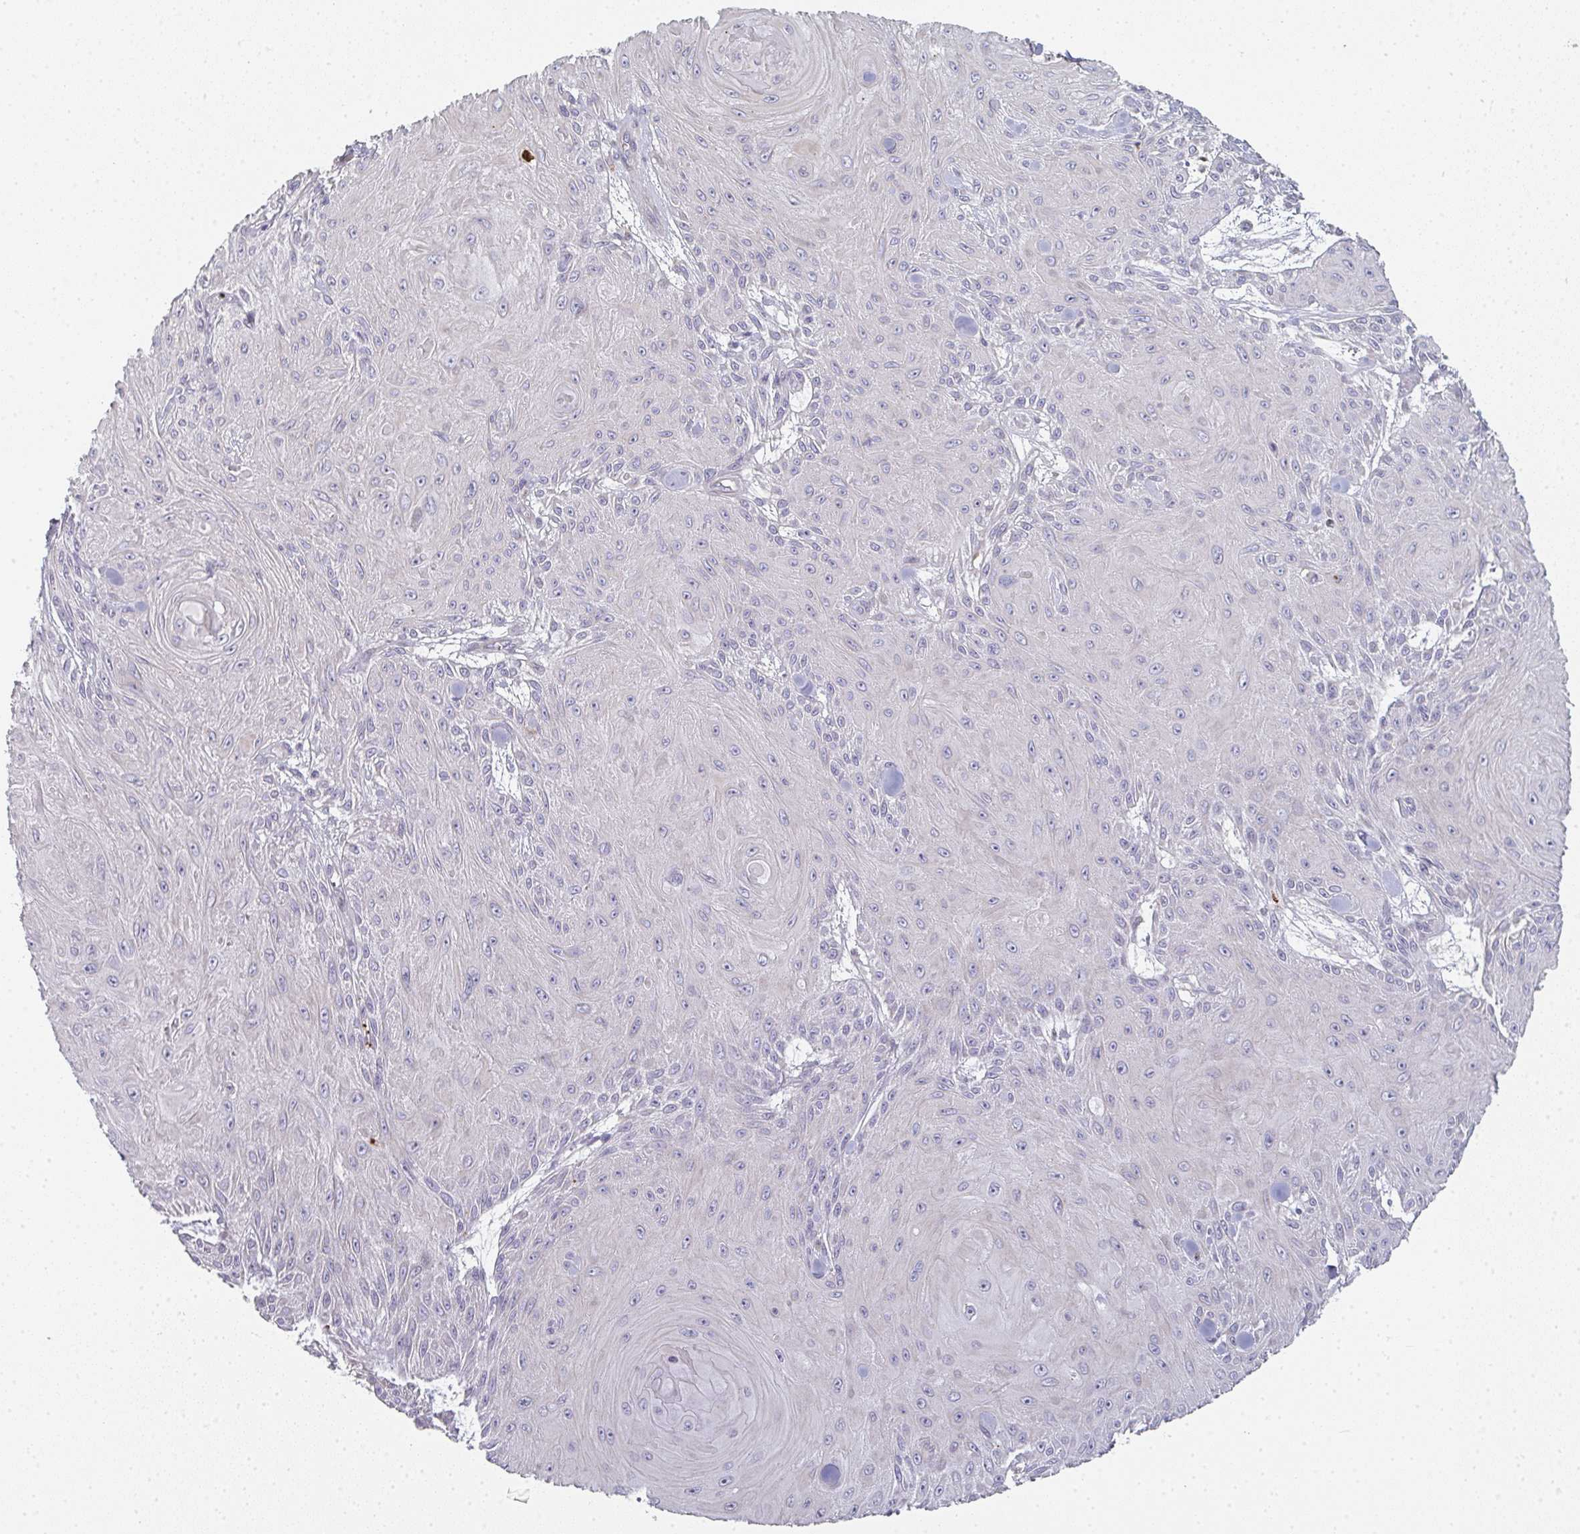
{"staining": {"intensity": "negative", "quantity": "none", "location": "none"}, "tissue": "skin cancer", "cell_type": "Tumor cells", "image_type": "cancer", "snomed": [{"axis": "morphology", "description": "Squamous cell carcinoma, NOS"}, {"axis": "topography", "description": "Skin"}], "caption": "An IHC histopathology image of skin cancer (squamous cell carcinoma) is shown. There is no staining in tumor cells of skin cancer (squamous cell carcinoma).", "gene": "A1CF", "patient": {"sex": "male", "age": 88}}